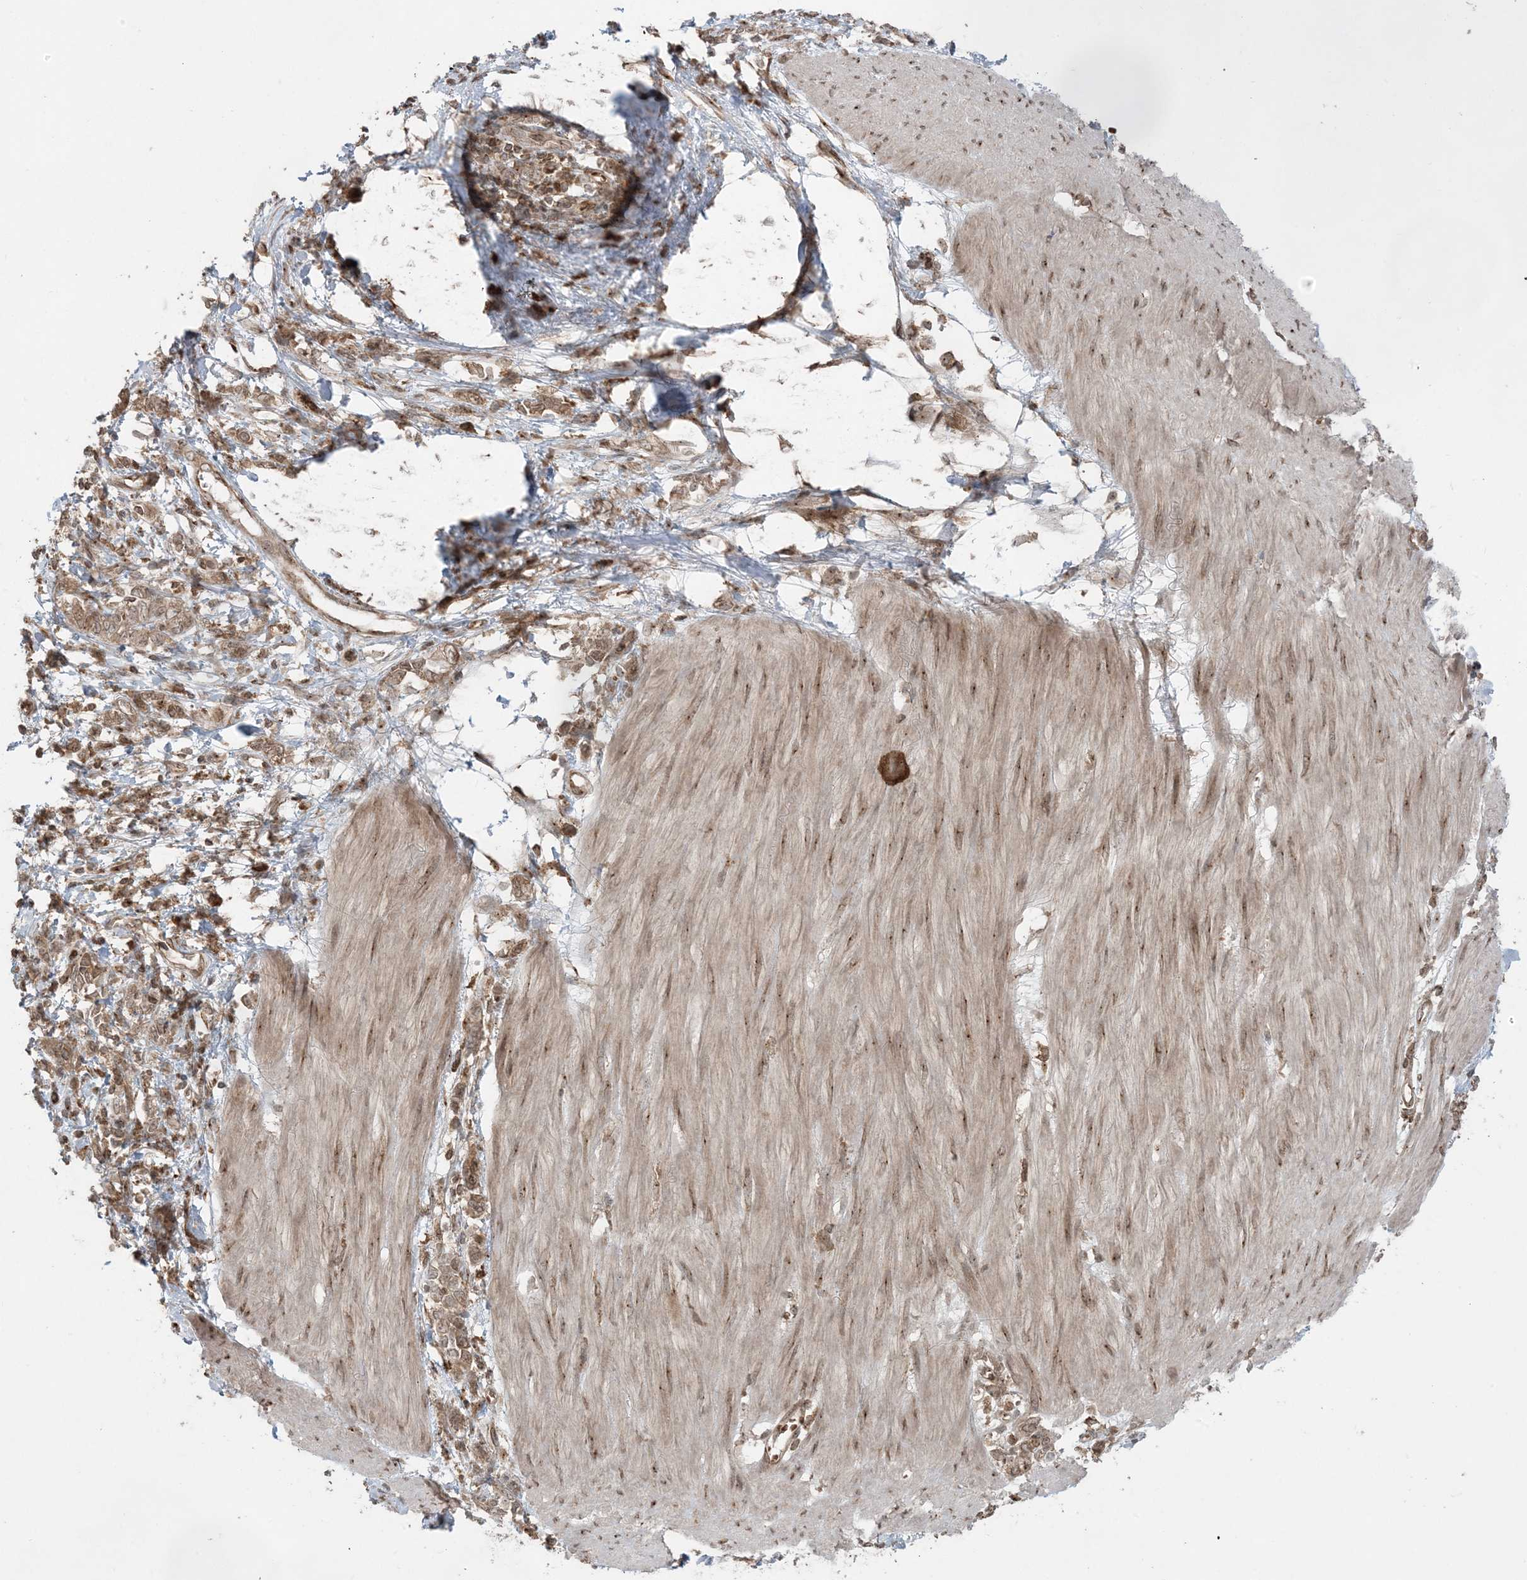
{"staining": {"intensity": "moderate", "quantity": ">75%", "location": "cytoplasmic/membranous"}, "tissue": "stomach cancer", "cell_type": "Tumor cells", "image_type": "cancer", "snomed": [{"axis": "morphology", "description": "Adenocarcinoma, NOS"}, {"axis": "topography", "description": "Stomach"}], "caption": "A high-resolution photomicrograph shows immunohistochemistry staining of adenocarcinoma (stomach), which displays moderate cytoplasmic/membranous expression in about >75% of tumor cells. The staining was performed using DAB, with brown indicating positive protein expression. Nuclei are stained blue with hematoxylin.", "gene": "DDX19B", "patient": {"sex": "female", "age": 76}}